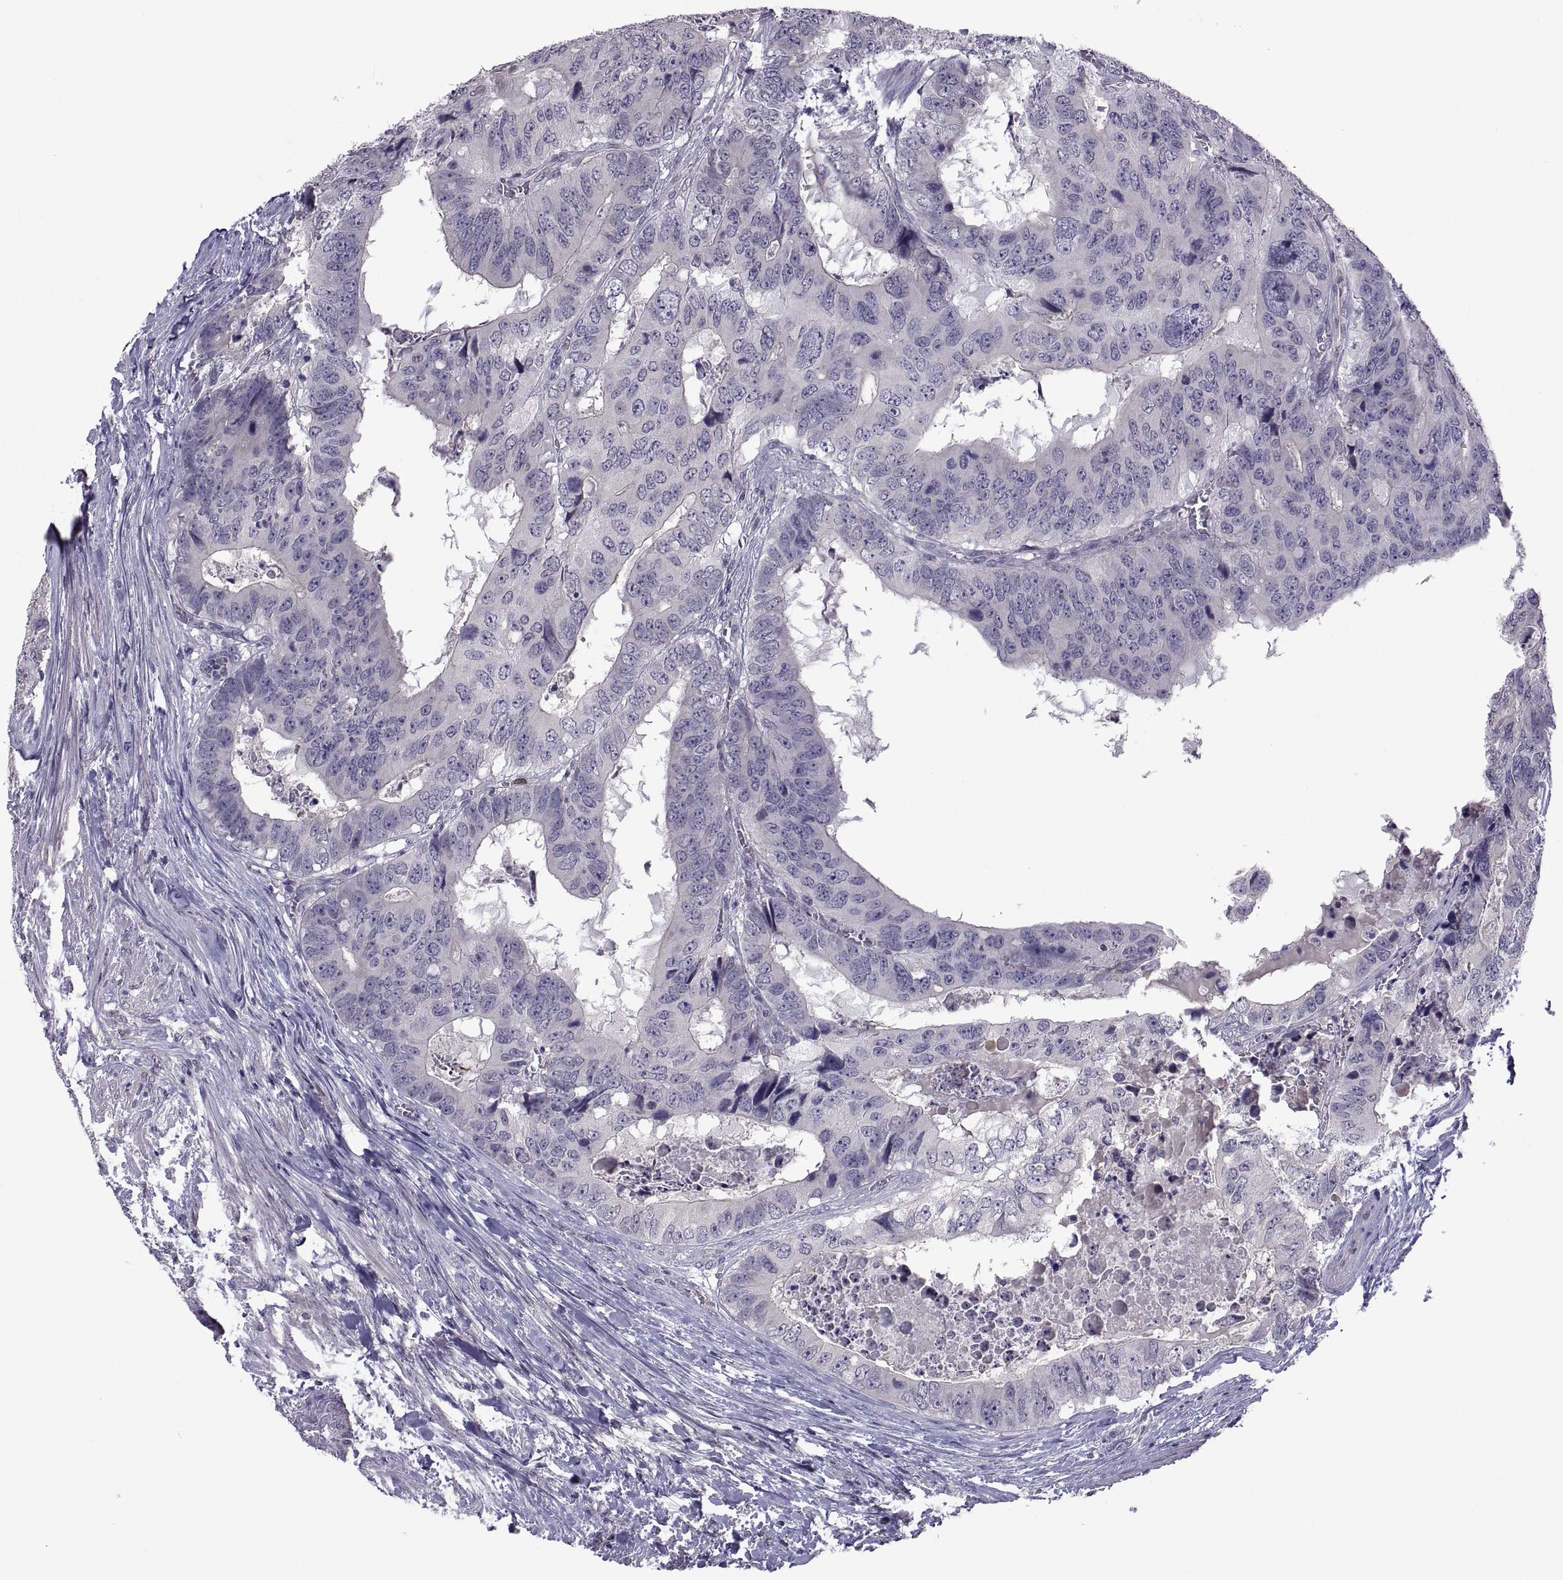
{"staining": {"intensity": "negative", "quantity": "none", "location": "none"}, "tissue": "colorectal cancer", "cell_type": "Tumor cells", "image_type": "cancer", "snomed": [{"axis": "morphology", "description": "Adenocarcinoma, NOS"}, {"axis": "topography", "description": "Colon"}], "caption": "The photomicrograph demonstrates no significant positivity in tumor cells of colorectal cancer (adenocarcinoma).", "gene": "NPTX2", "patient": {"sex": "male", "age": 79}}